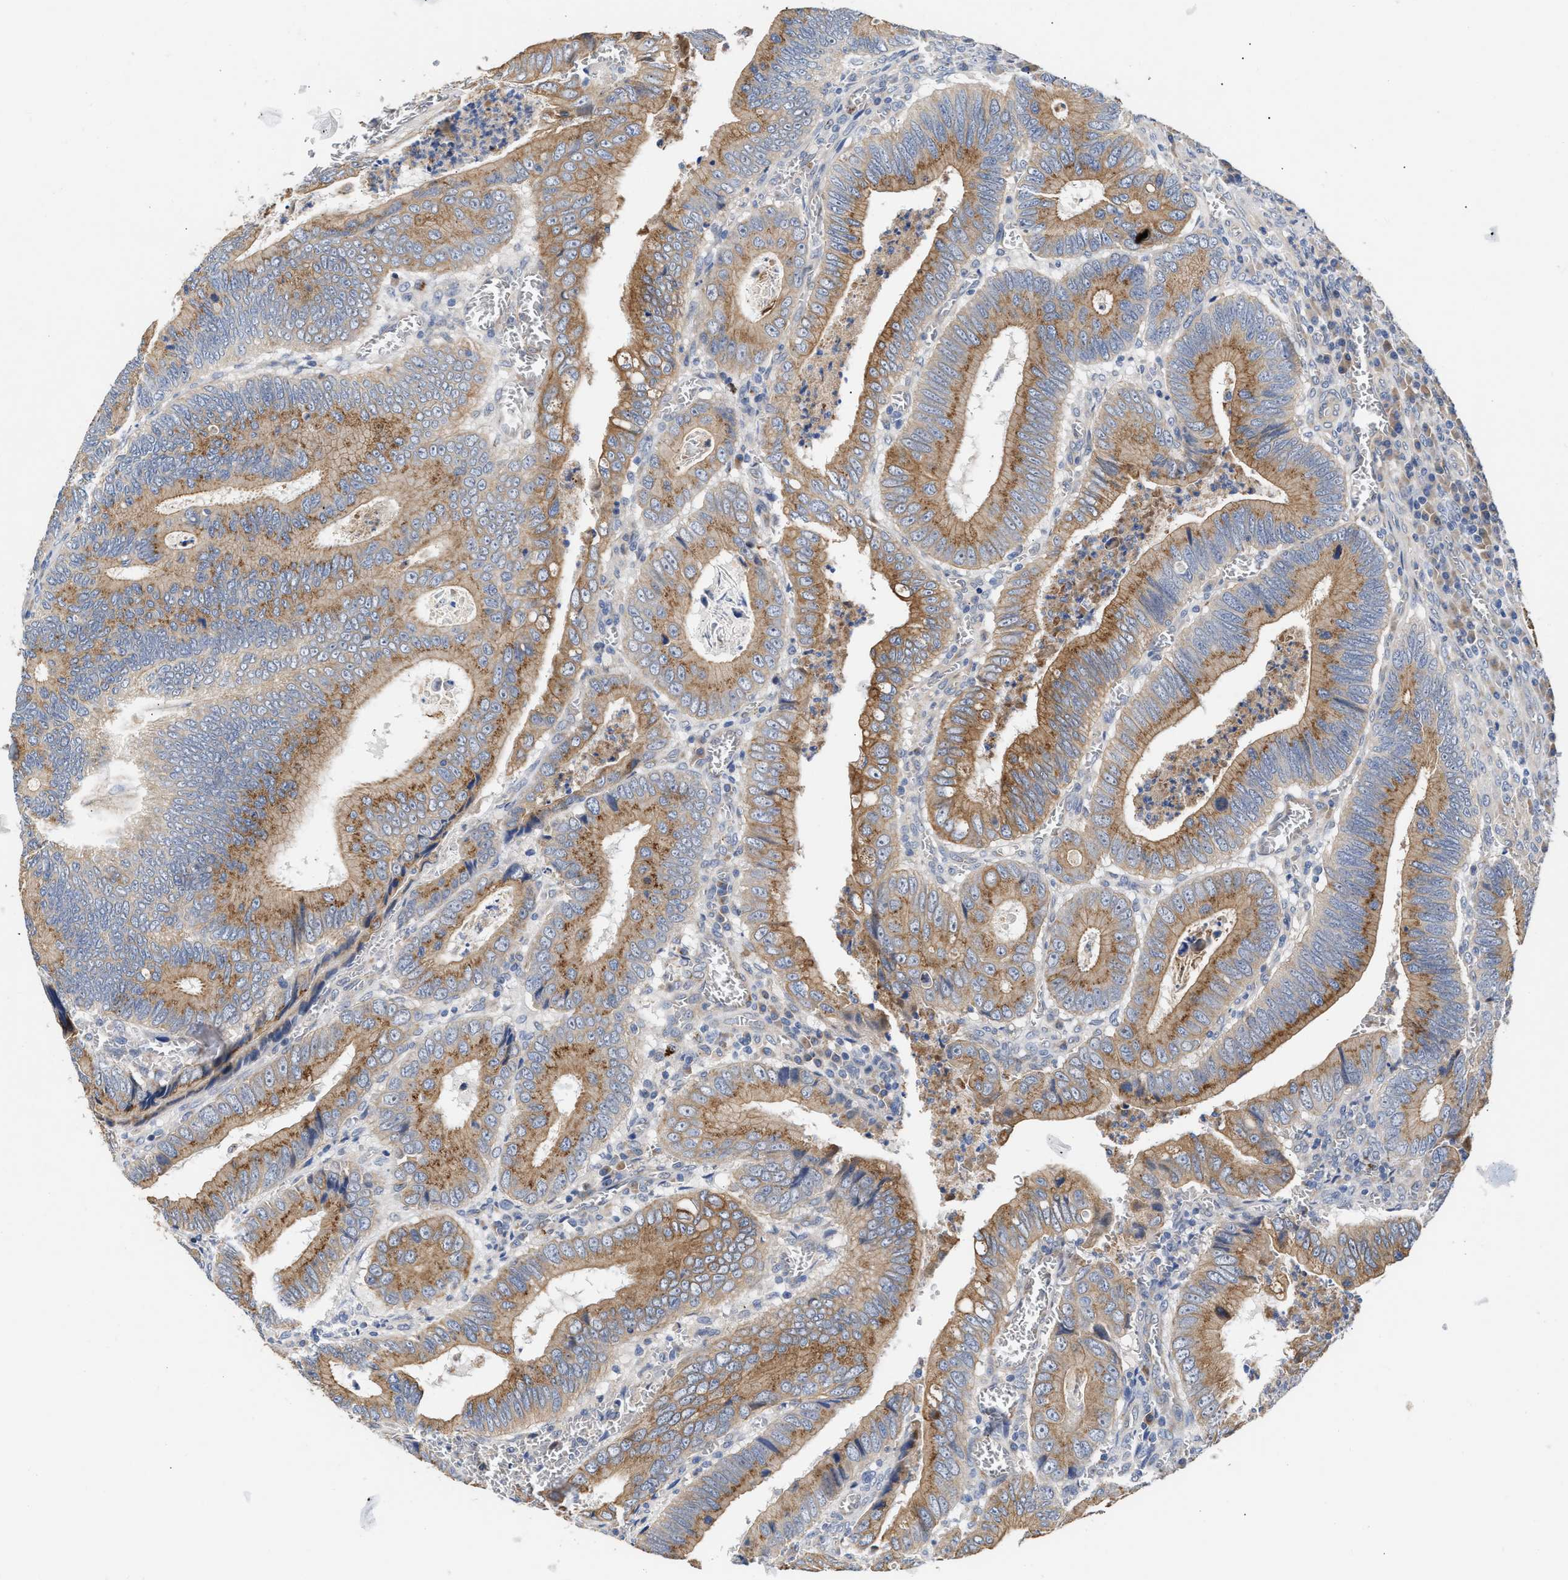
{"staining": {"intensity": "moderate", "quantity": ">75%", "location": "cytoplasmic/membranous"}, "tissue": "colorectal cancer", "cell_type": "Tumor cells", "image_type": "cancer", "snomed": [{"axis": "morphology", "description": "Inflammation, NOS"}, {"axis": "morphology", "description": "Adenocarcinoma, NOS"}, {"axis": "topography", "description": "Colon"}], "caption": "DAB (3,3'-diaminobenzidine) immunohistochemical staining of colorectal cancer (adenocarcinoma) demonstrates moderate cytoplasmic/membranous protein staining in about >75% of tumor cells.", "gene": "CCDC146", "patient": {"sex": "male", "age": 72}}